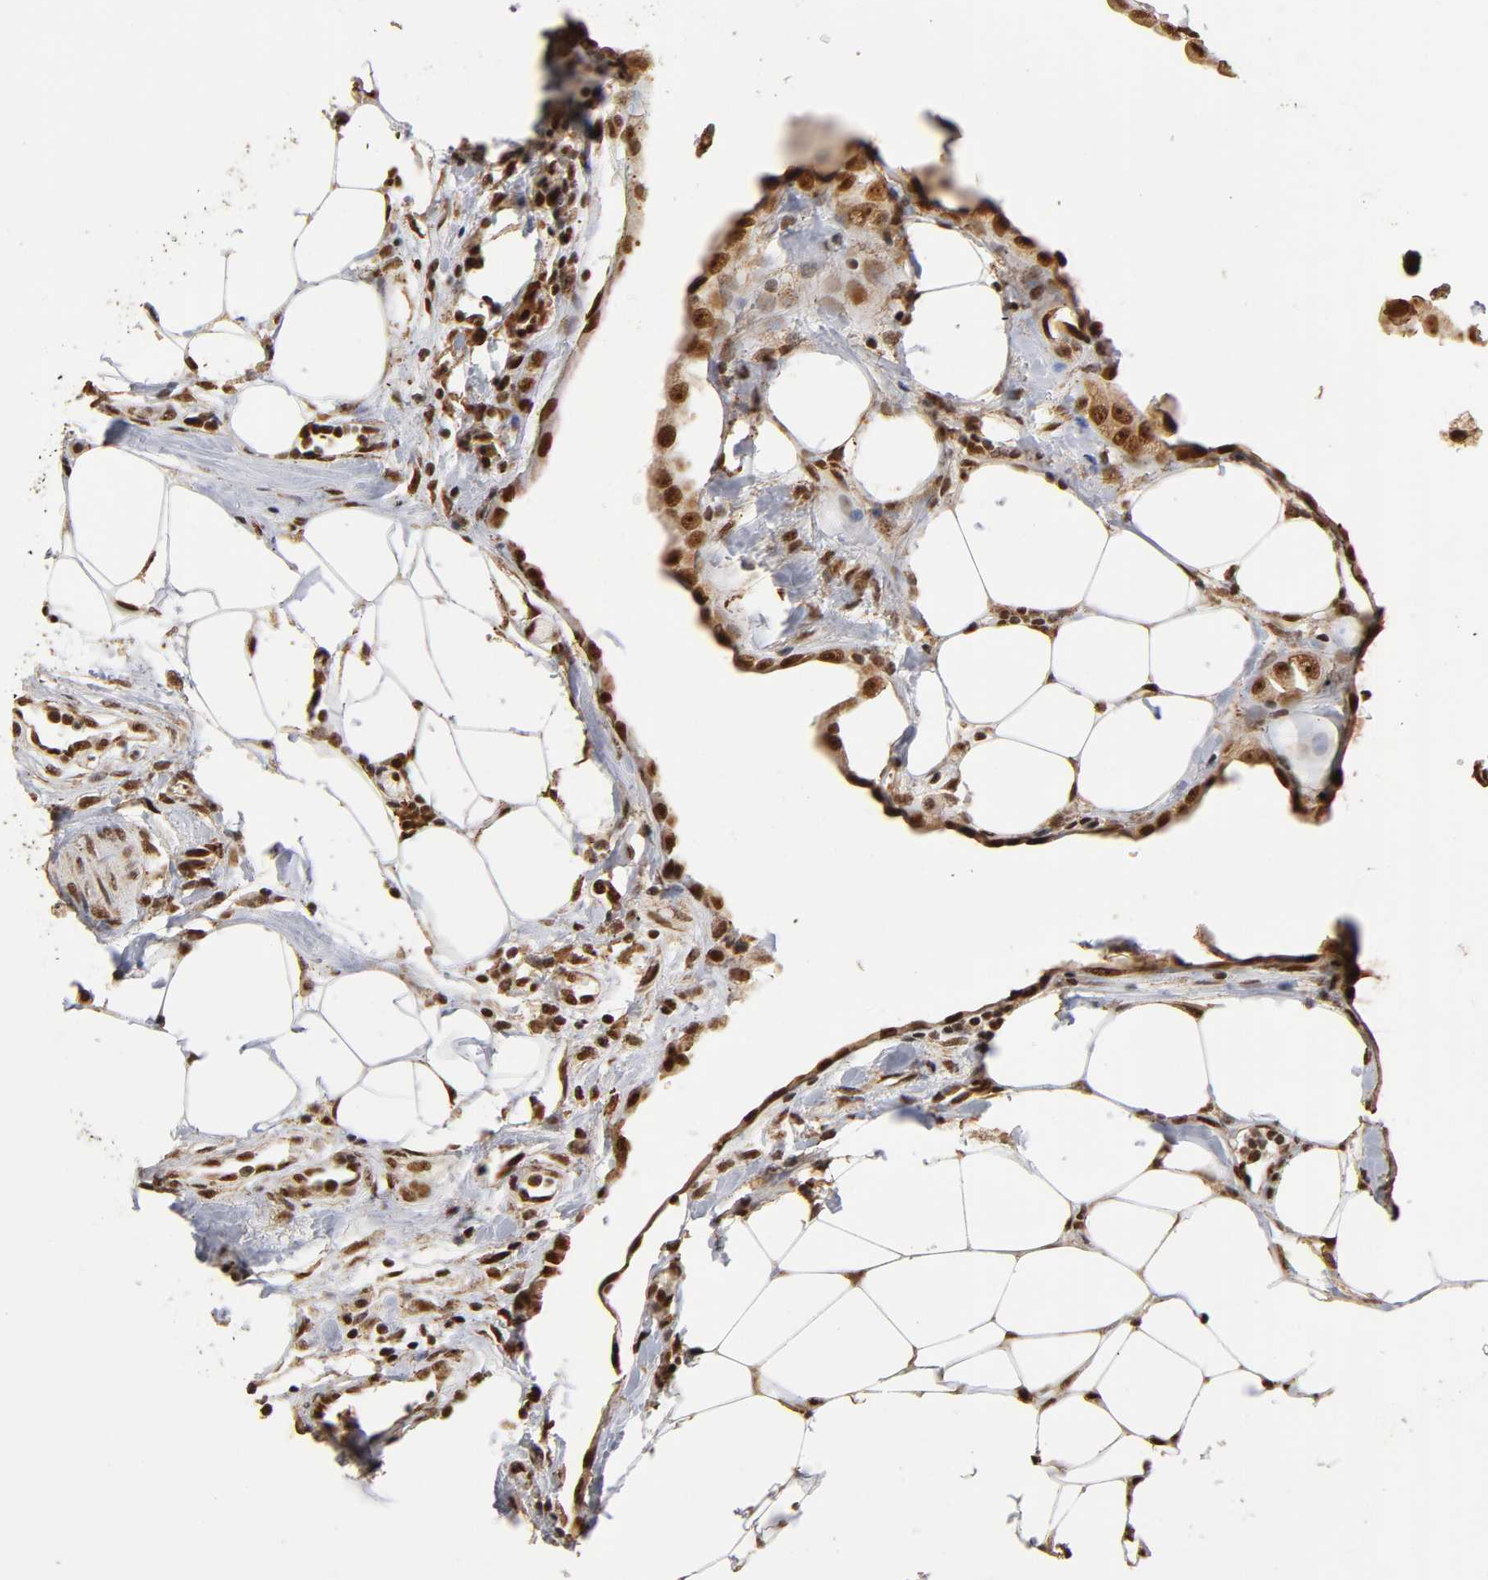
{"staining": {"intensity": "strong", "quantity": ">75%", "location": "cytoplasmic/membranous,nuclear"}, "tissue": "colorectal cancer", "cell_type": "Tumor cells", "image_type": "cancer", "snomed": [{"axis": "morphology", "description": "Adenocarcinoma, NOS"}, {"axis": "topography", "description": "Colon"}], "caption": "An image showing strong cytoplasmic/membranous and nuclear positivity in about >75% of tumor cells in colorectal cancer (adenocarcinoma), as visualized by brown immunohistochemical staining.", "gene": "RNF122", "patient": {"sex": "female", "age": 86}}